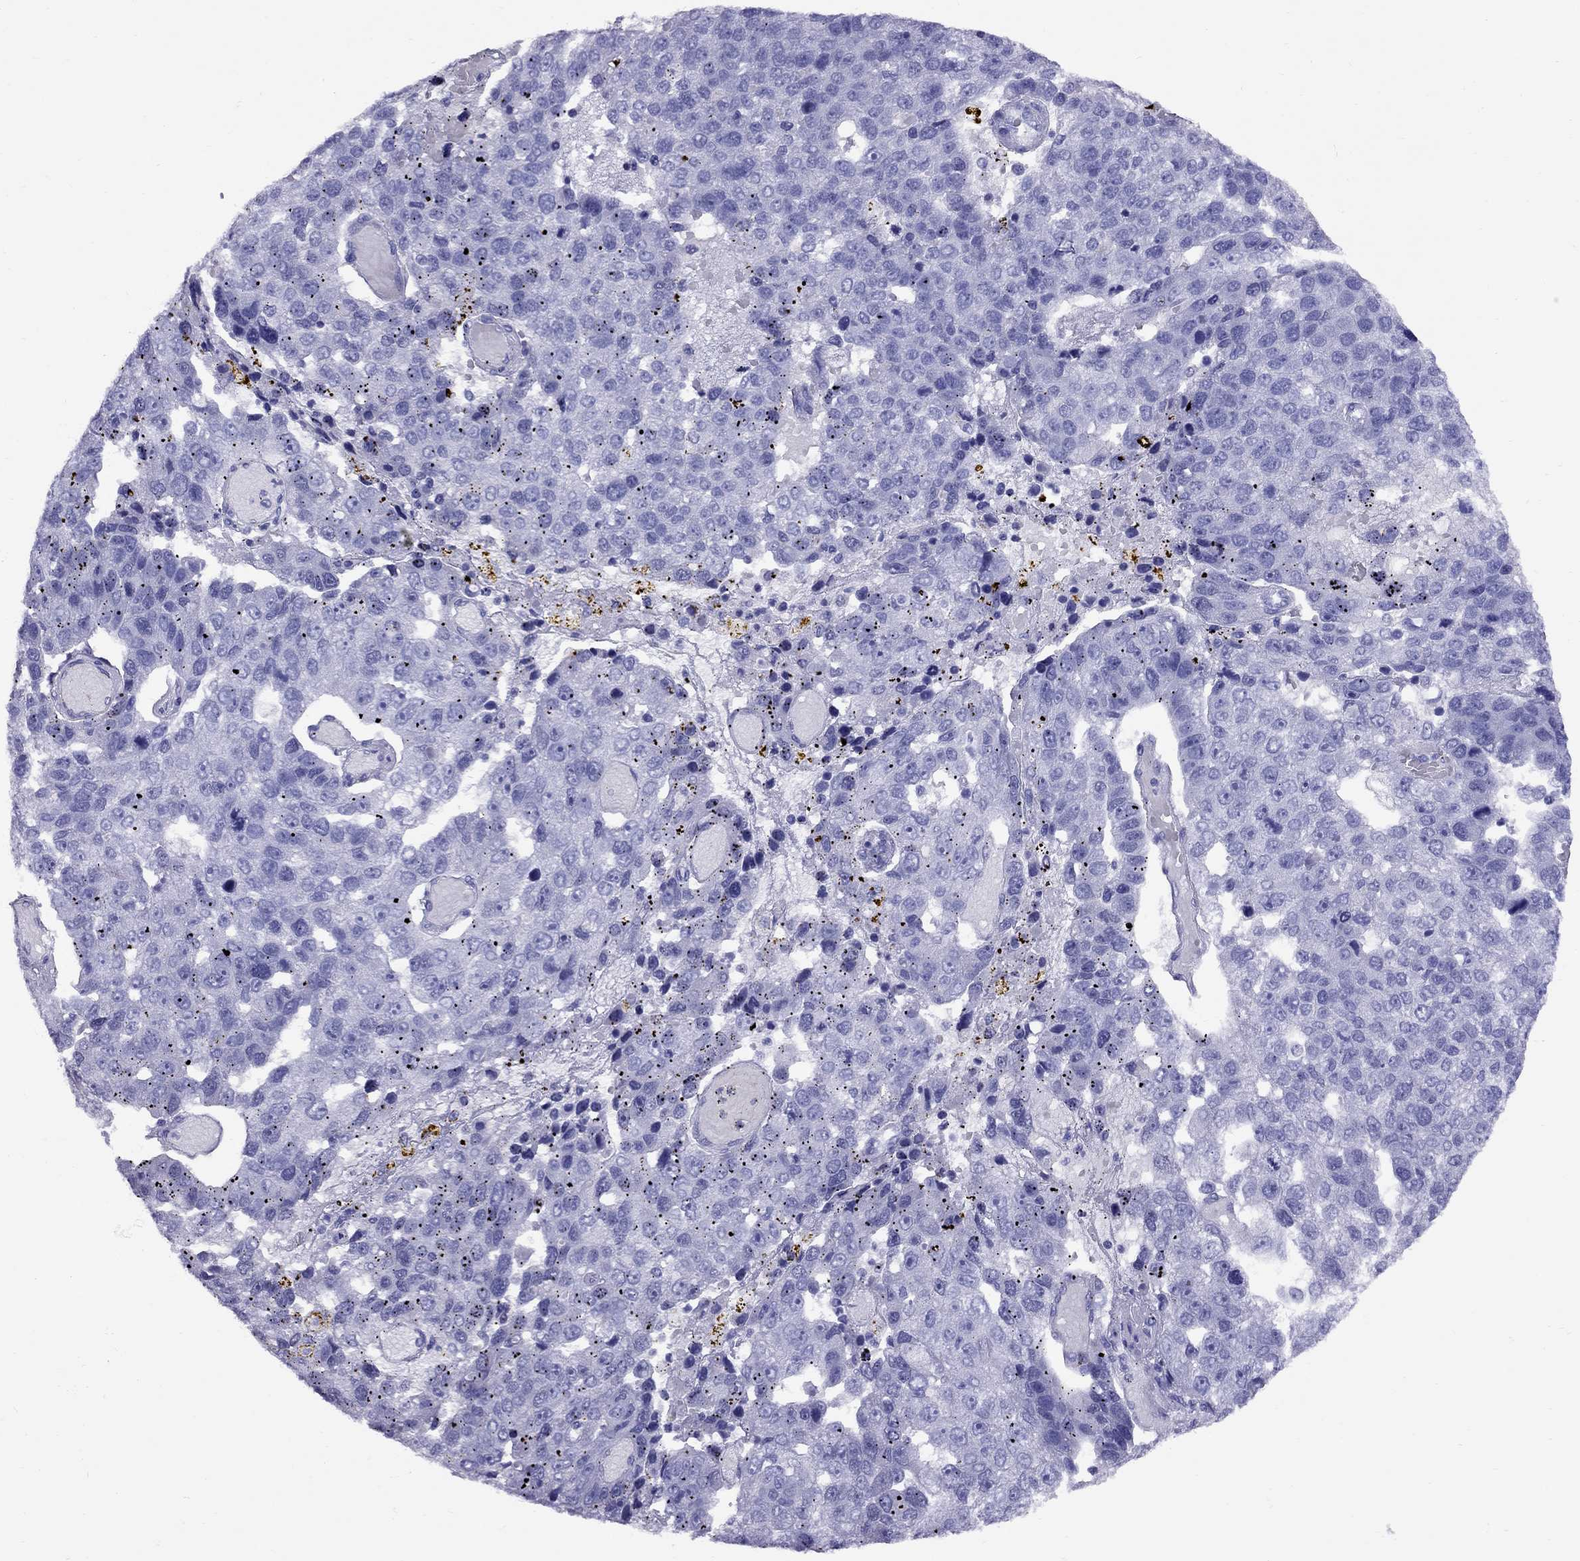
{"staining": {"intensity": "negative", "quantity": "none", "location": "none"}, "tissue": "pancreatic cancer", "cell_type": "Tumor cells", "image_type": "cancer", "snomed": [{"axis": "morphology", "description": "Adenocarcinoma, NOS"}, {"axis": "topography", "description": "Pancreas"}], "caption": "Tumor cells are negative for protein expression in human pancreatic adenocarcinoma. (Brightfield microscopy of DAB (3,3'-diaminobenzidine) immunohistochemistry (IHC) at high magnification).", "gene": "AVPR1B", "patient": {"sex": "female", "age": 61}}